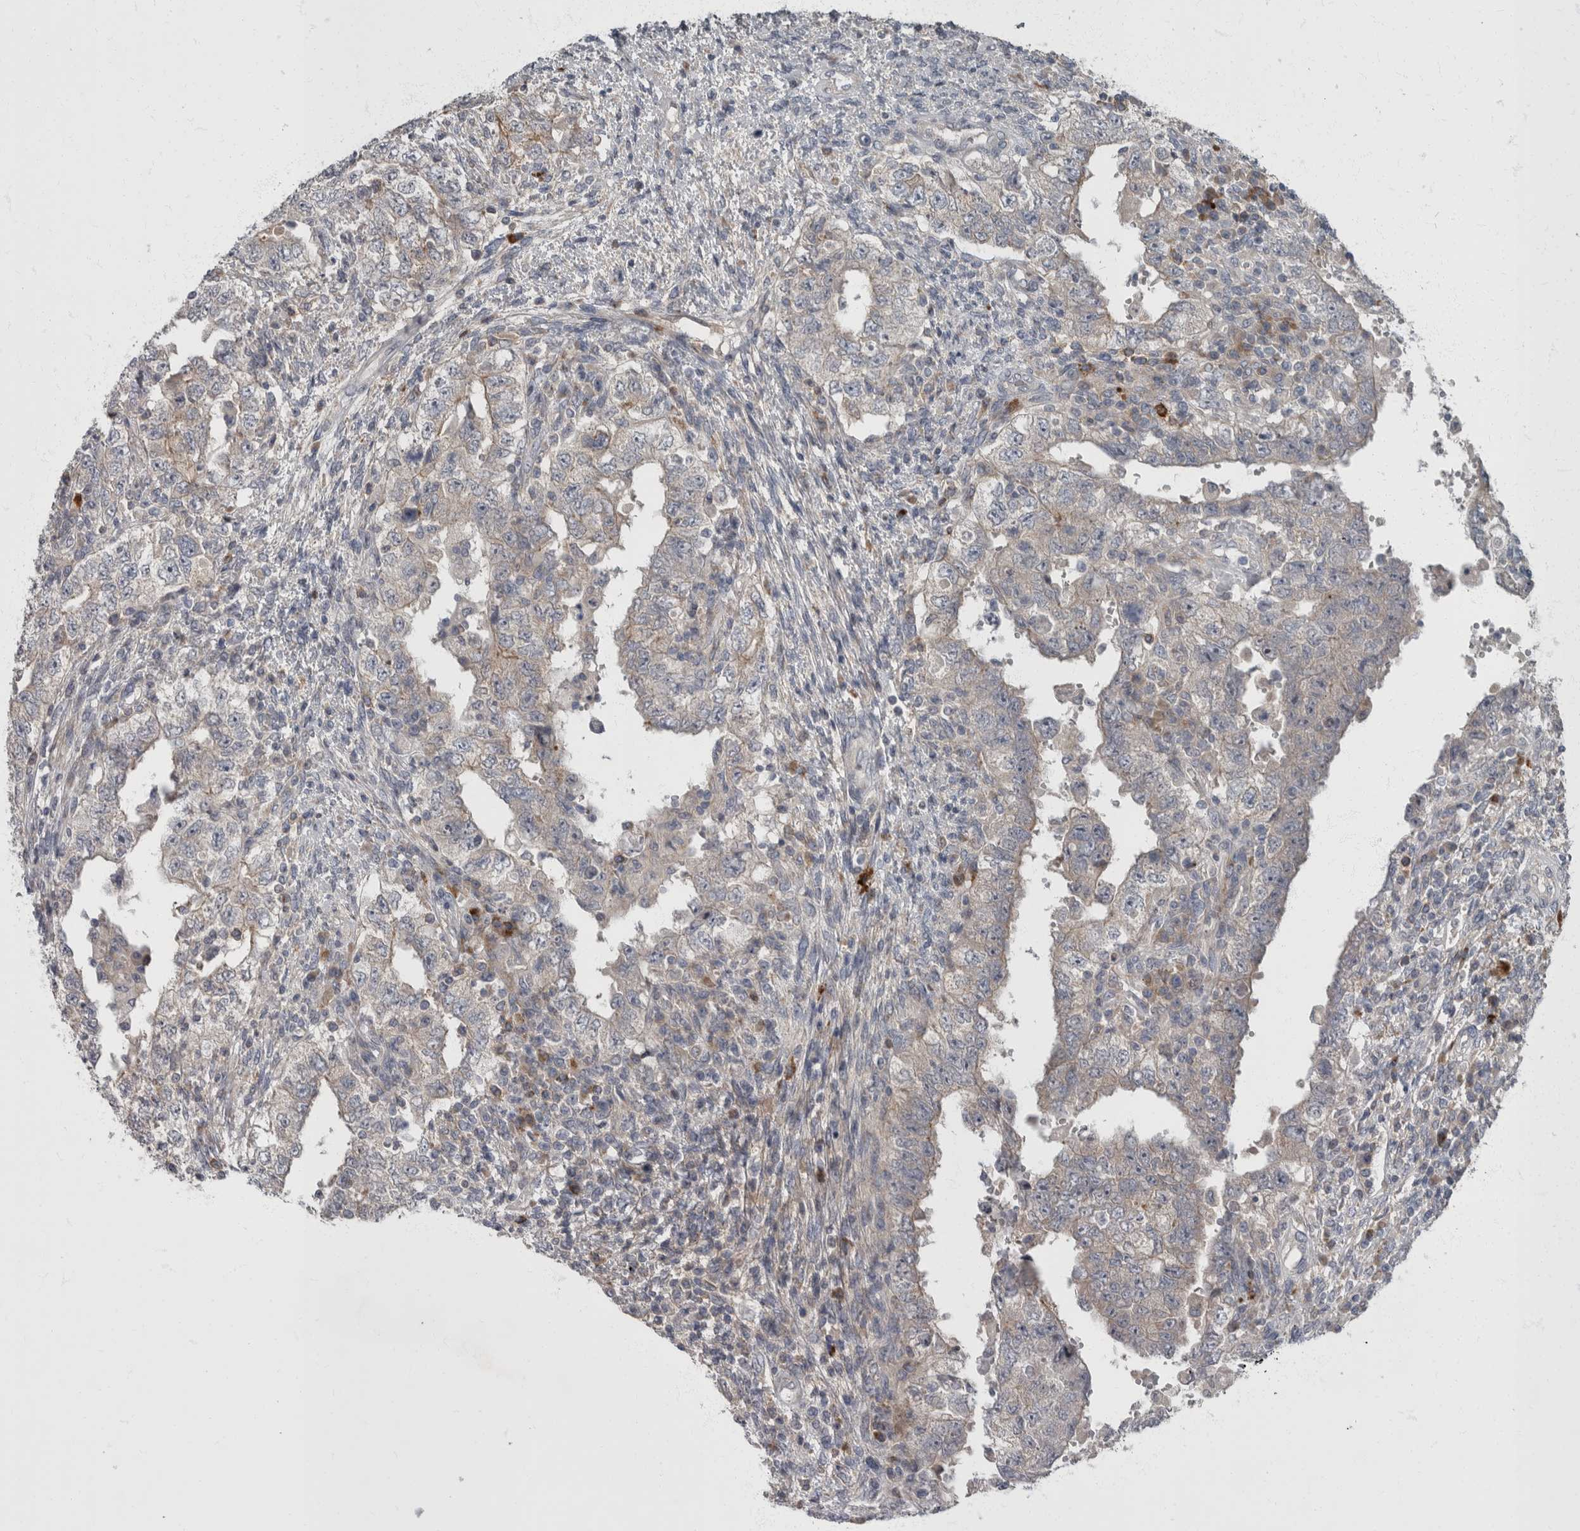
{"staining": {"intensity": "negative", "quantity": "none", "location": "none"}, "tissue": "testis cancer", "cell_type": "Tumor cells", "image_type": "cancer", "snomed": [{"axis": "morphology", "description": "Carcinoma, Embryonal, NOS"}, {"axis": "topography", "description": "Testis"}], "caption": "IHC image of human testis cancer stained for a protein (brown), which exhibits no staining in tumor cells.", "gene": "CDC42BPG", "patient": {"sex": "male", "age": 26}}